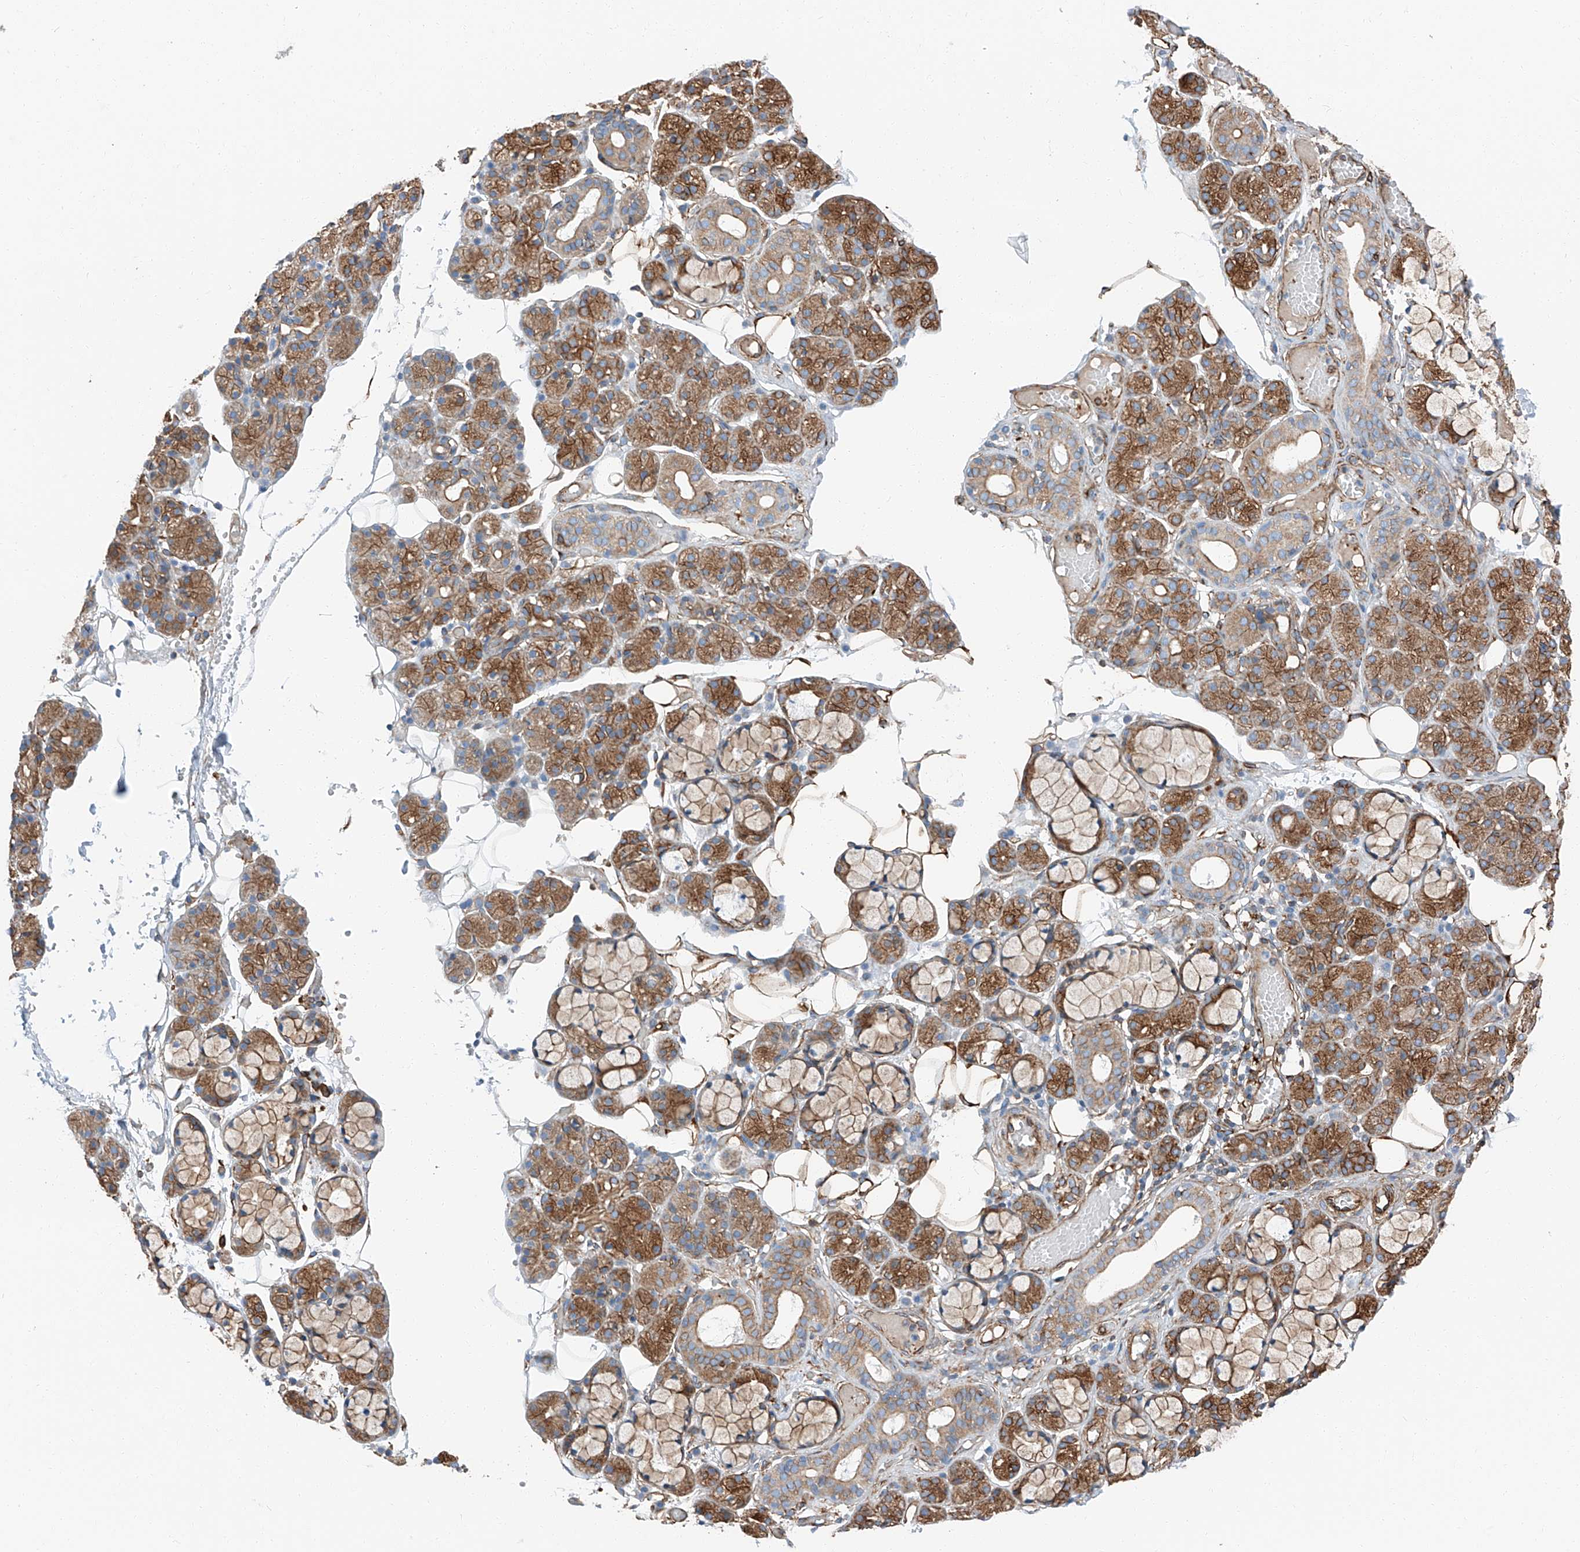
{"staining": {"intensity": "moderate", "quantity": ">75%", "location": "cytoplasmic/membranous"}, "tissue": "salivary gland", "cell_type": "Glandular cells", "image_type": "normal", "snomed": [{"axis": "morphology", "description": "Normal tissue, NOS"}, {"axis": "topography", "description": "Salivary gland"}], "caption": "A brown stain labels moderate cytoplasmic/membranous staining of a protein in glandular cells of normal human salivary gland. Nuclei are stained in blue.", "gene": "ZNF804A", "patient": {"sex": "male", "age": 63}}